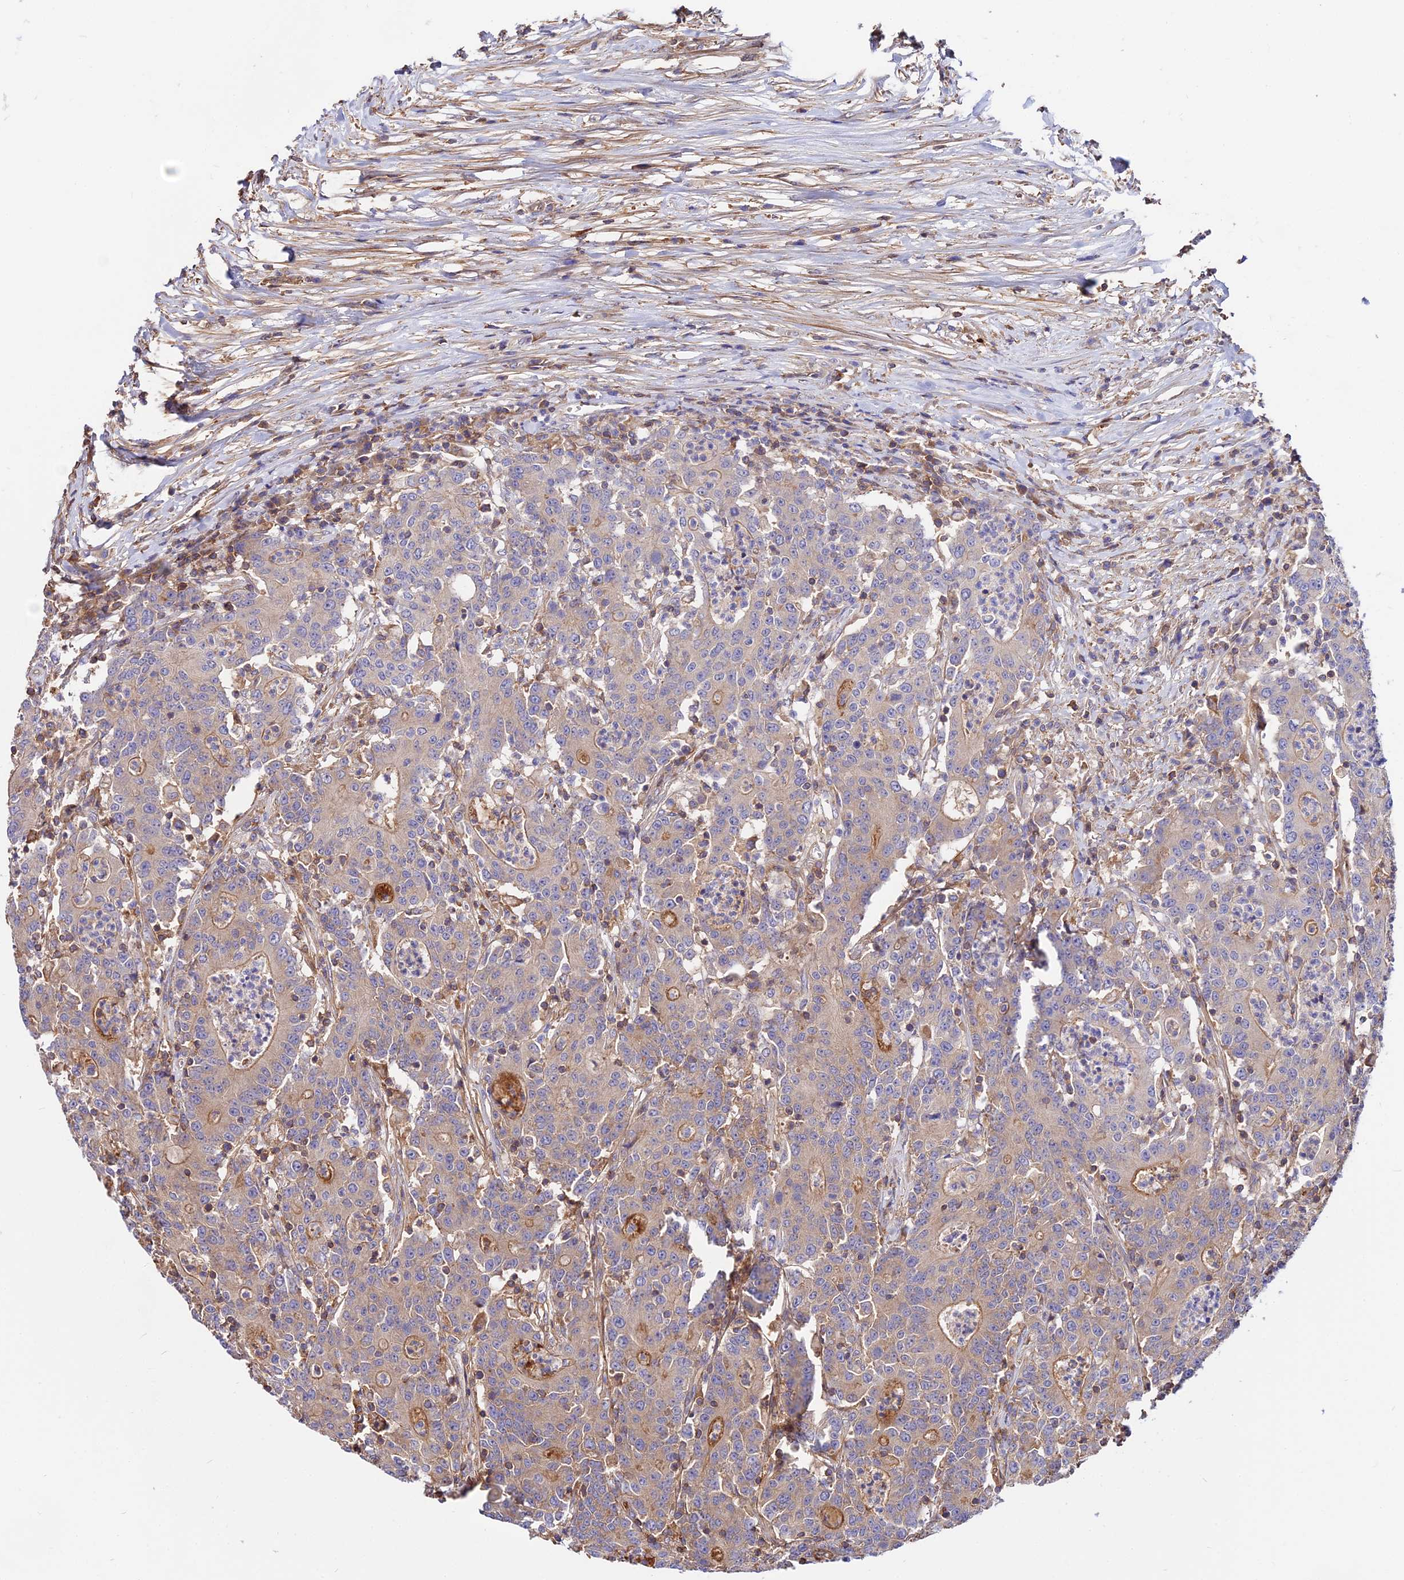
{"staining": {"intensity": "moderate", "quantity": "<25%", "location": "cytoplasmic/membranous"}, "tissue": "colorectal cancer", "cell_type": "Tumor cells", "image_type": "cancer", "snomed": [{"axis": "morphology", "description": "Adenocarcinoma, NOS"}, {"axis": "topography", "description": "Colon"}], "caption": "A brown stain highlights moderate cytoplasmic/membranous staining of a protein in colorectal cancer (adenocarcinoma) tumor cells. (brown staining indicates protein expression, while blue staining denotes nuclei).", "gene": "PYM1", "patient": {"sex": "male", "age": 83}}